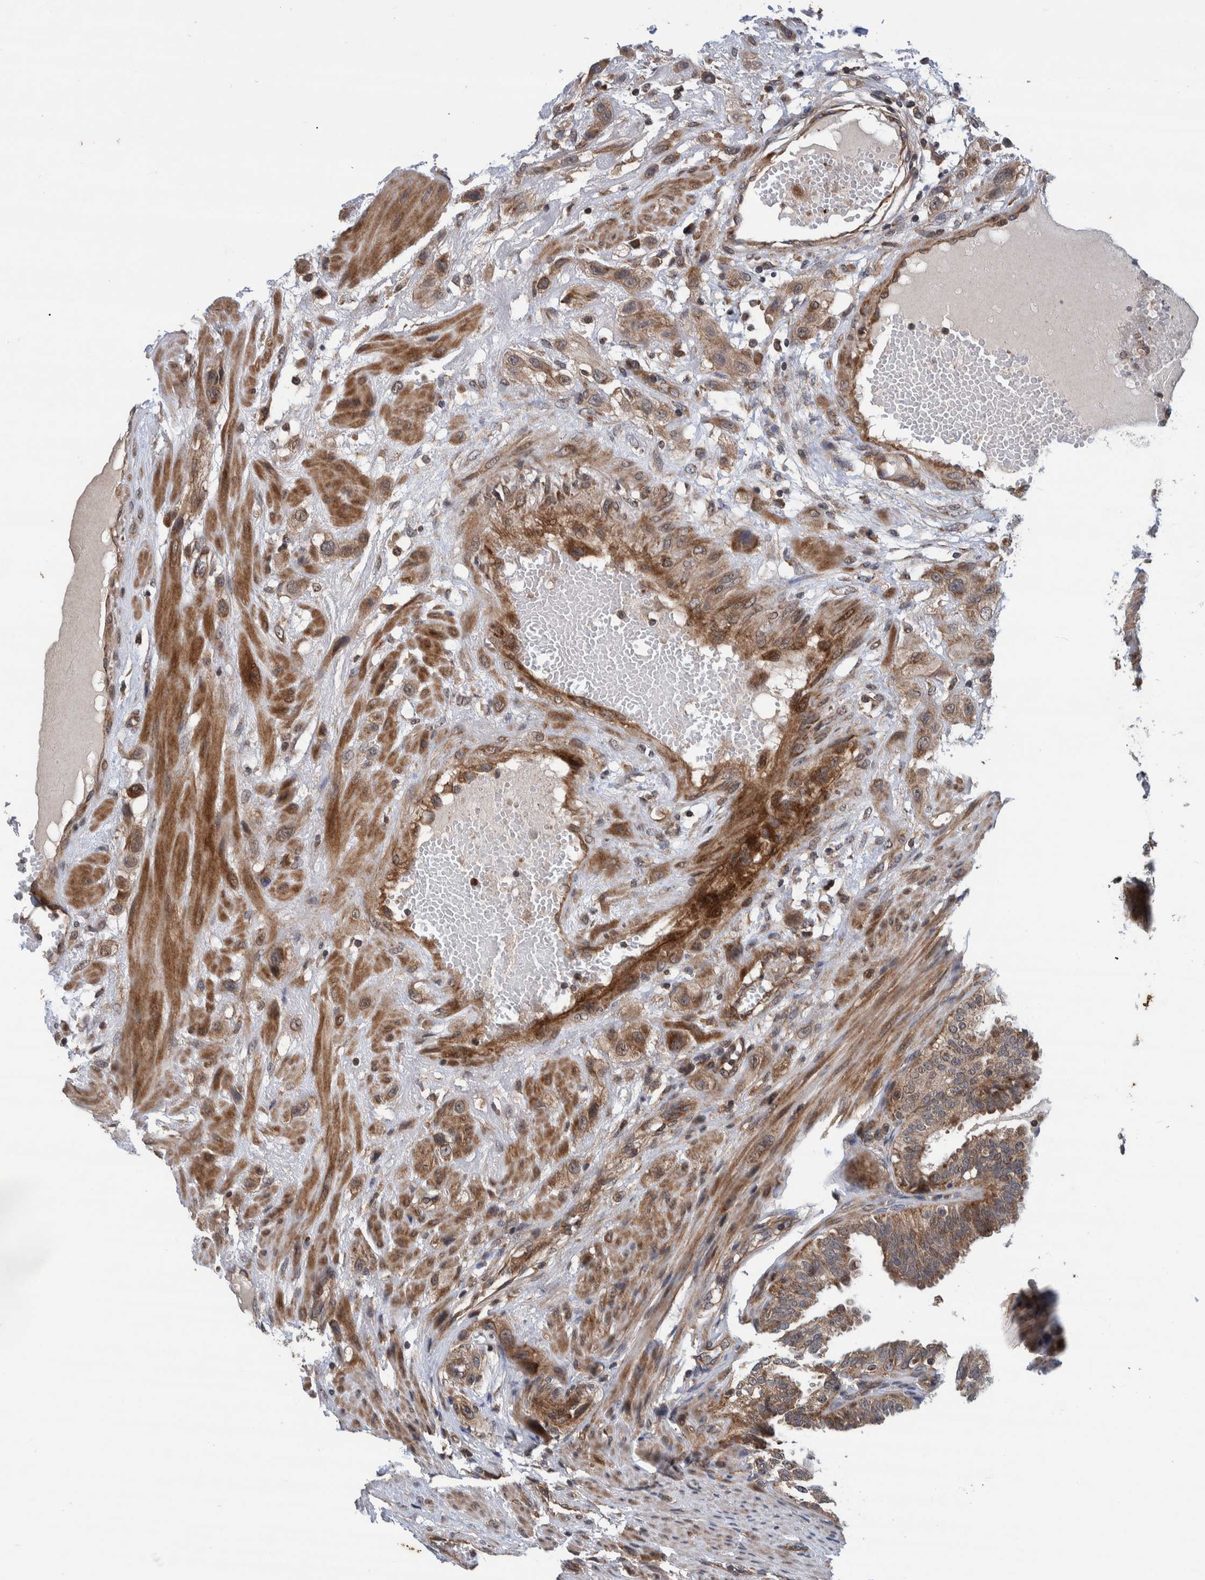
{"staining": {"intensity": "moderate", "quantity": ">75%", "location": "cytoplasmic/membranous"}, "tissue": "fallopian tube", "cell_type": "Glandular cells", "image_type": "normal", "snomed": [{"axis": "morphology", "description": "Normal tissue, NOS"}, {"axis": "topography", "description": "Fallopian tube"}, {"axis": "topography", "description": "Placenta"}], "caption": "Immunohistochemical staining of normal human fallopian tube shows >75% levels of moderate cytoplasmic/membranous protein expression in about >75% of glandular cells. (Stains: DAB (3,3'-diaminobenzidine) in brown, nuclei in blue, Microscopy: brightfield microscopy at high magnification).", "gene": "MRPS7", "patient": {"sex": "female", "age": 34}}